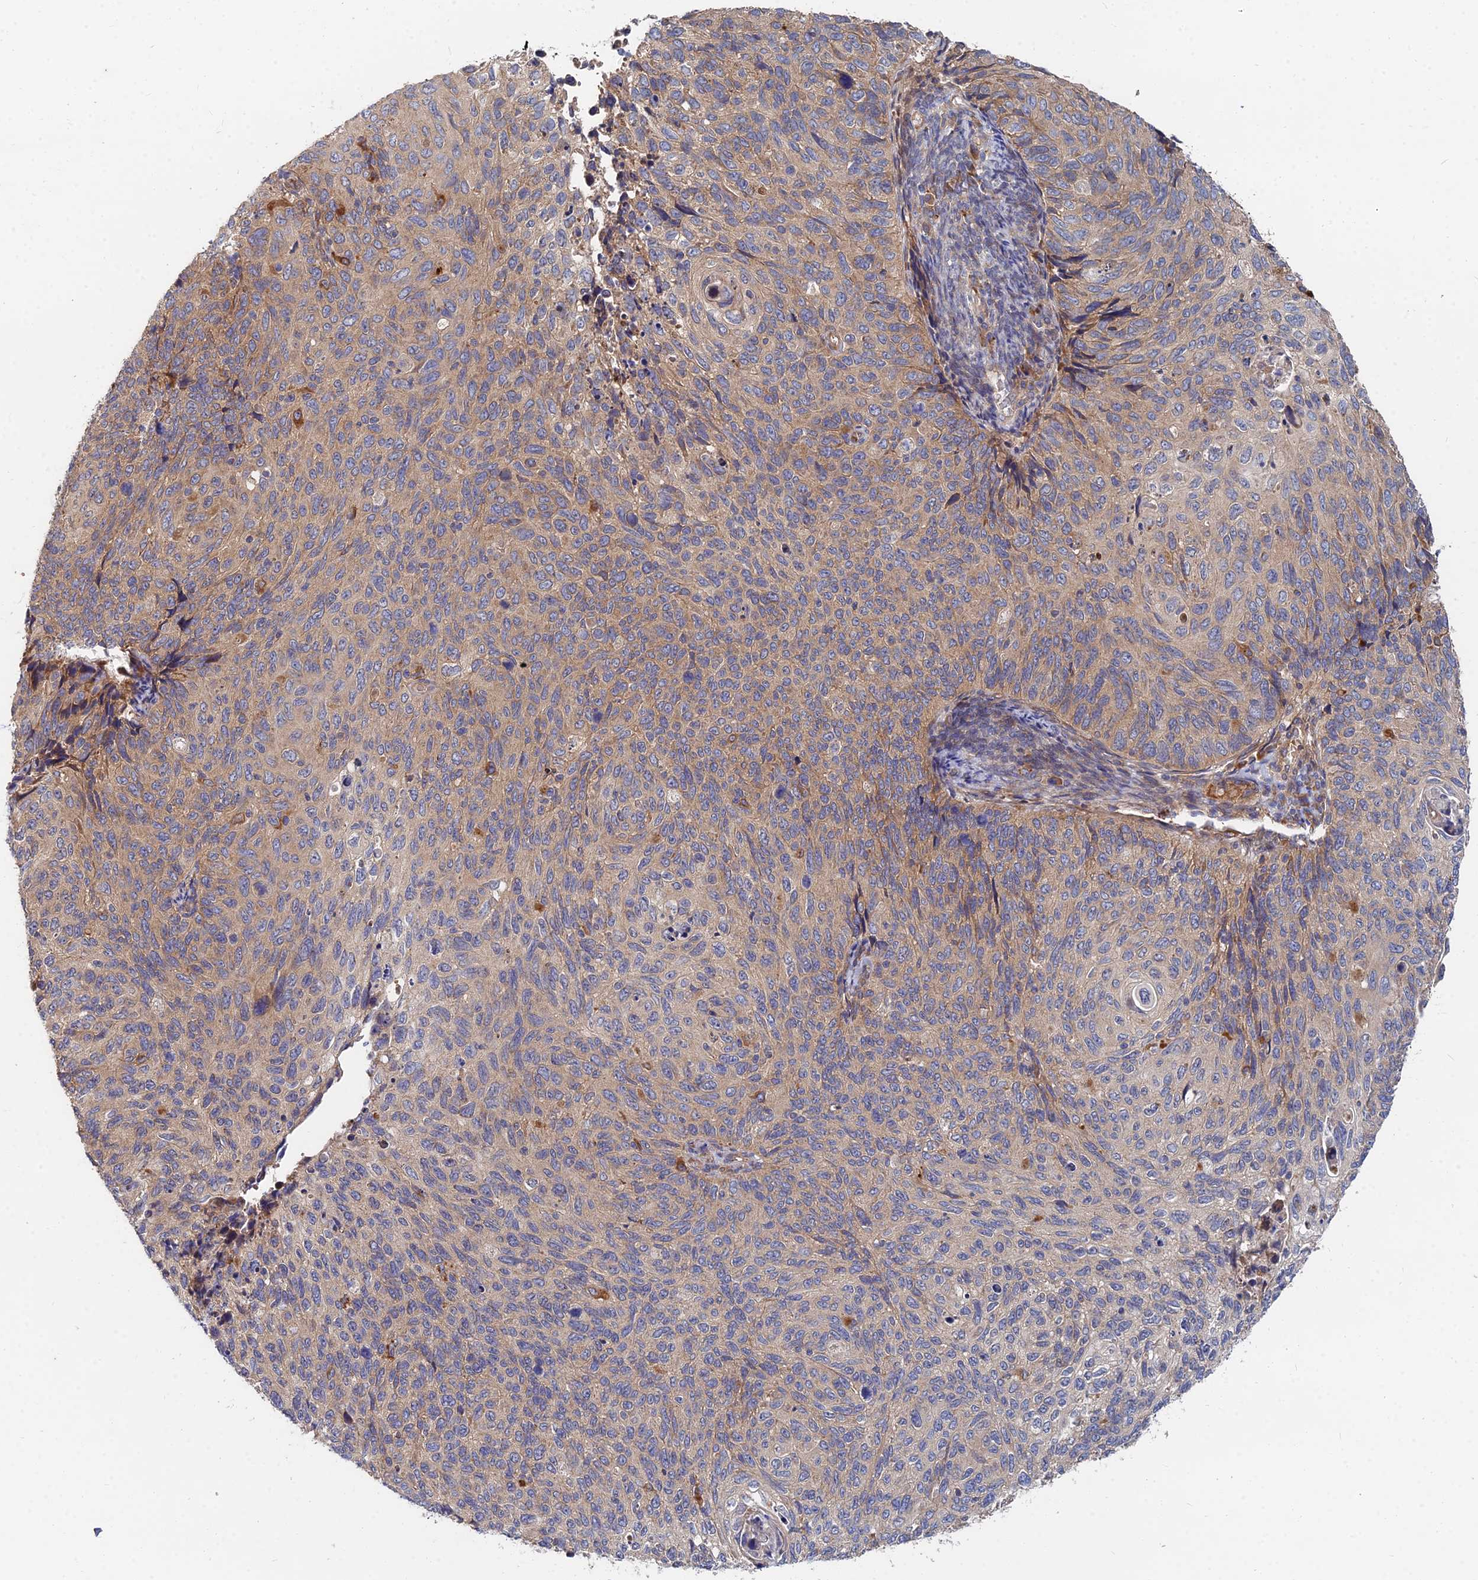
{"staining": {"intensity": "weak", "quantity": "25%-75%", "location": "cytoplasmic/membranous"}, "tissue": "cervical cancer", "cell_type": "Tumor cells", "image_type": "cancer", "snomed": [{"axis": "morphology", "description": "Squamous cell carcinoma, NOS"}, {"axis": "topography", "description": "Cervix"}], "caption": "Protein staining demonstrates weak cytoplasmic/membranous expression in approximately 25%-75% of tumor cells in cervical squamous cell carcinoma.", "gene": "CCZ1", "patient": {"sex": "female", "age": 70}}